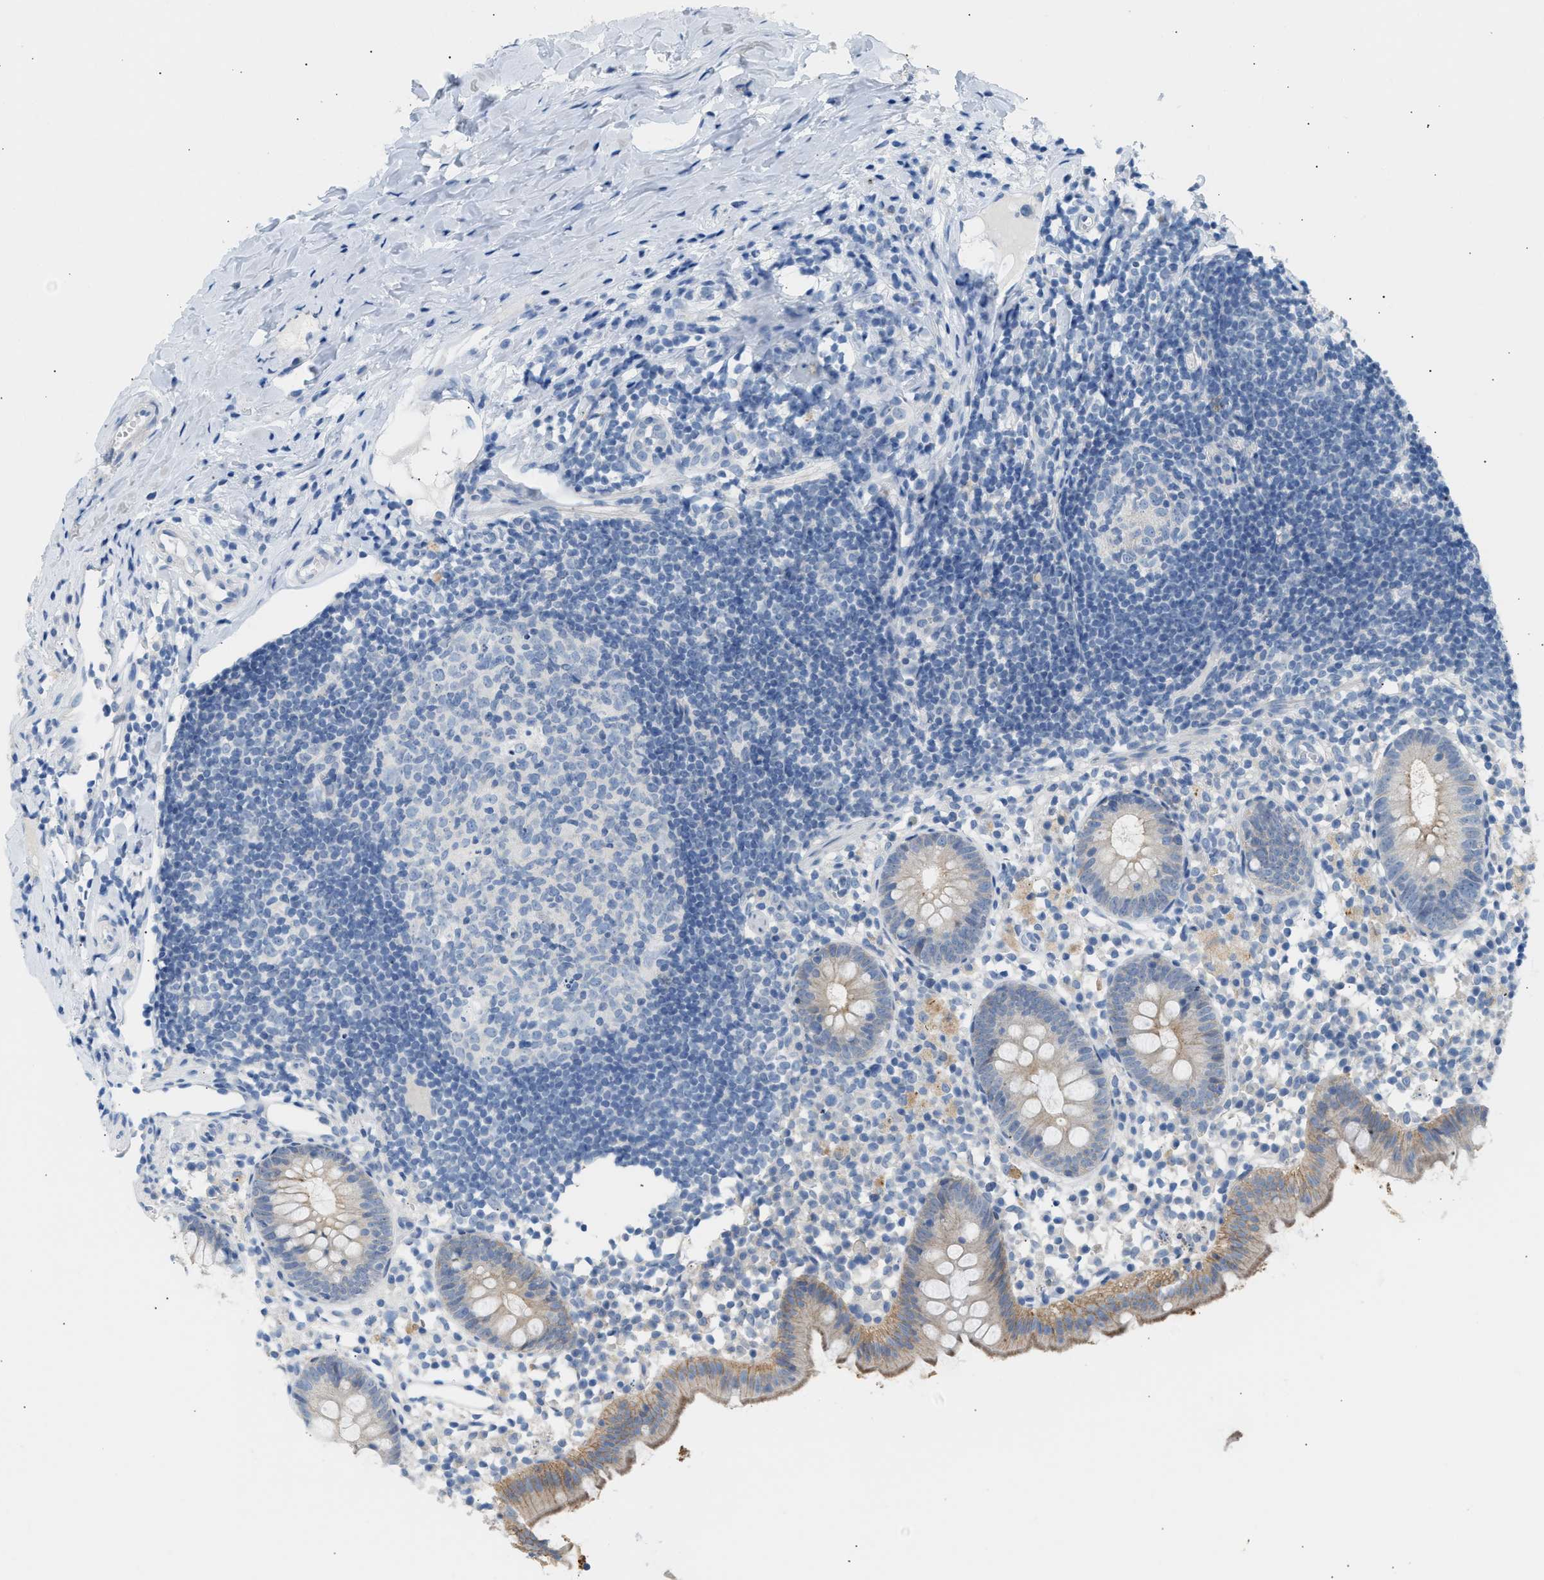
{"staining": {"intensity": "moderate", "quantity": "25%-75%", "location": "cytoplasmic/membranous"}, "tissue": "appendix", "cell_type": "Glandular cells", "image_type": "normal", "snomed": [{"axis": "morphology", "description": "Normal tissue, NOS"}, {"axis": "topography", "description": "Appendix"}], "caption": "Appendix stained with a brown dye exhibits moderate cytoplasmic/membranous positive positivity in about 25%-75% of glandular cells.", "gene": "ERBB2", "patient": {"sex": "female", "age": 20}}